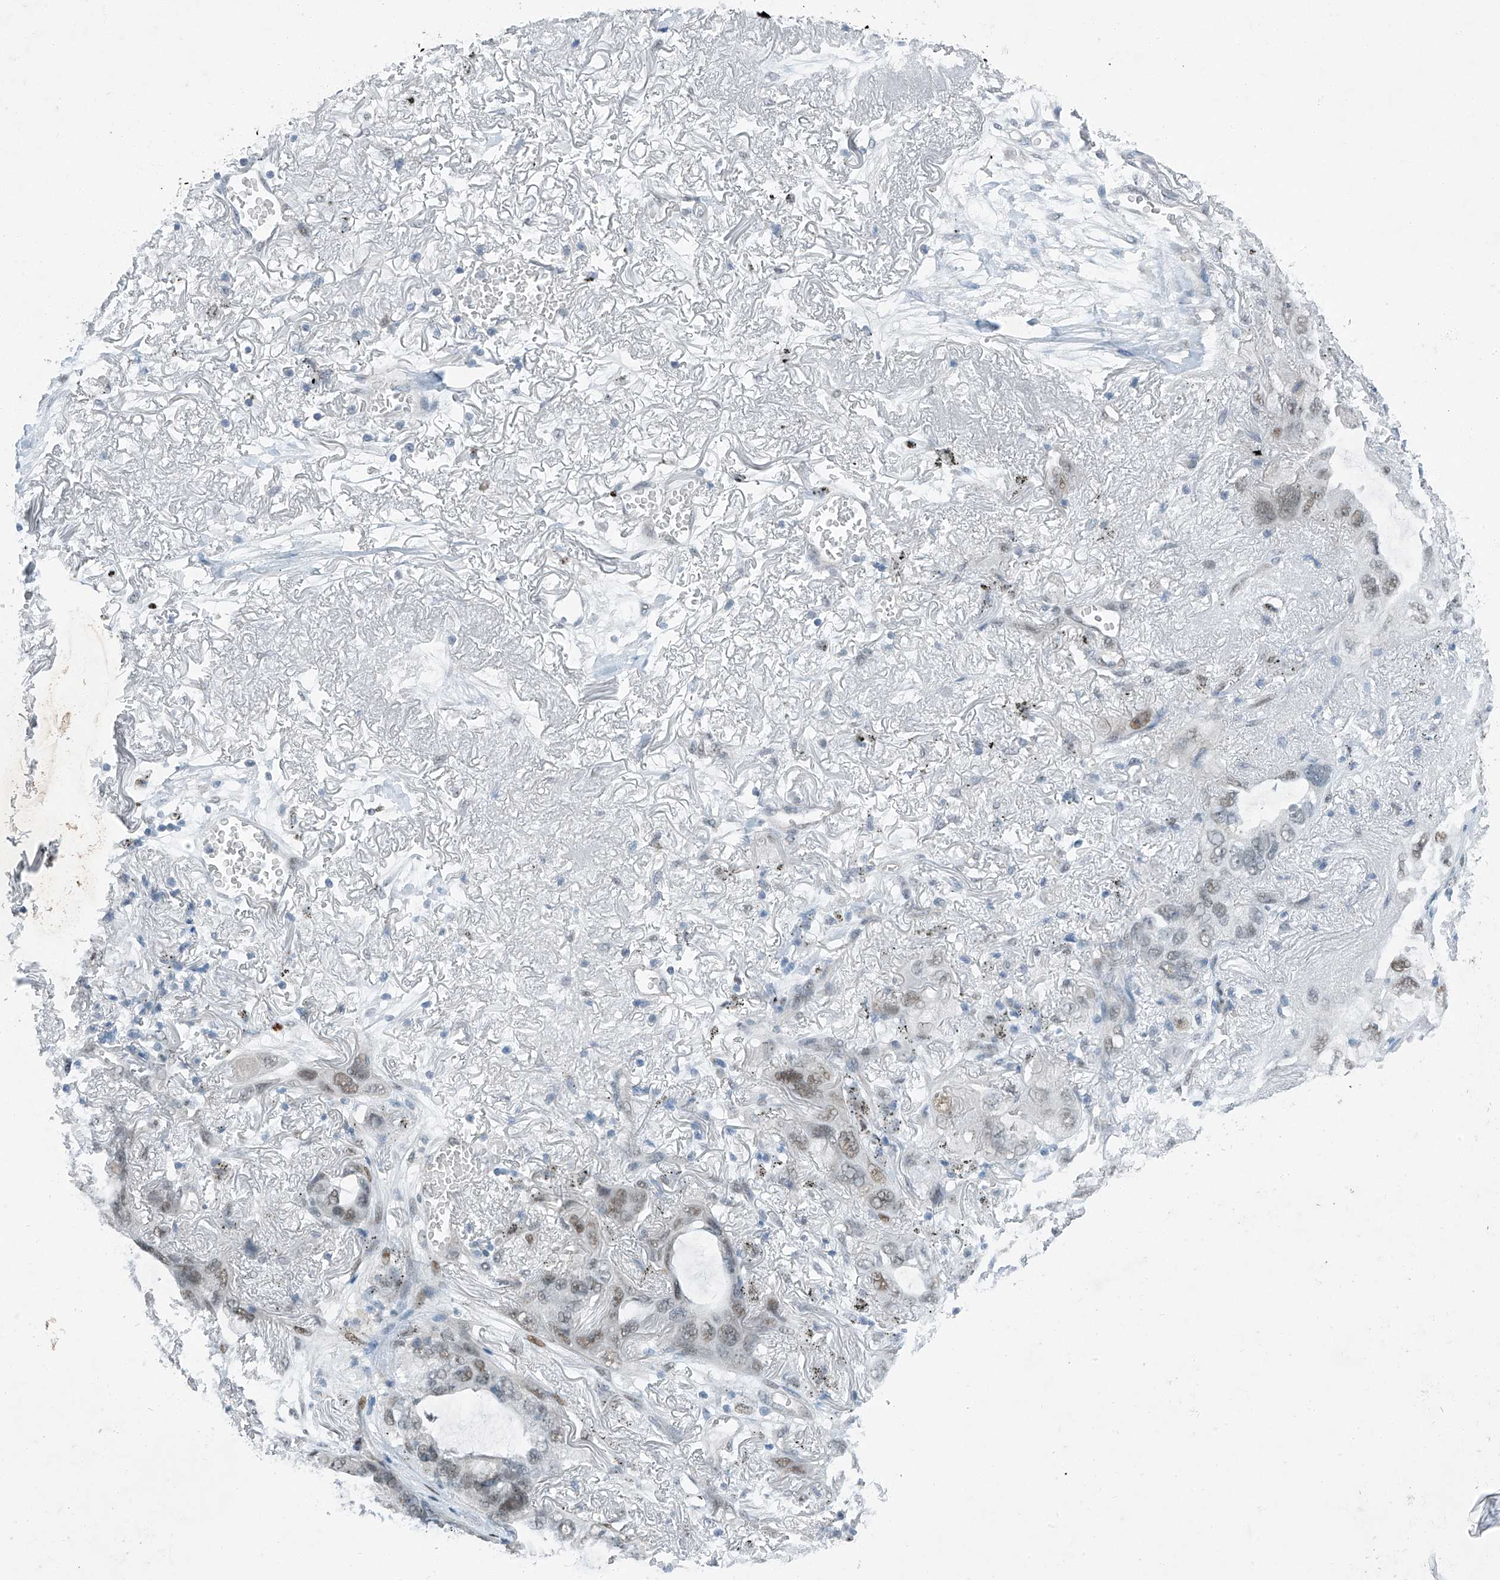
{"staining": {"intensity": "moderate", "quantity": "<25%", "location": "nuclear"}, "tissue": "lung cancer", "cell_type": "Tumor cells", "image_type": "cancer", "snomed": [{"axis": "morphology", "description": "Squamous cell carcinoma, NOS"}, {"axis": "topography", "description": "Lung"}], "caption": "The image shows immunohistochemical staining of lung squamous cell carcinoma. There is moderate nuclear positivity is seen in about <25% of tumor cells. (DAB IHC with brightfield microscopy, high magnification).", "gene": "TAF8", "patient": {"sex": "female", "age": 73}}